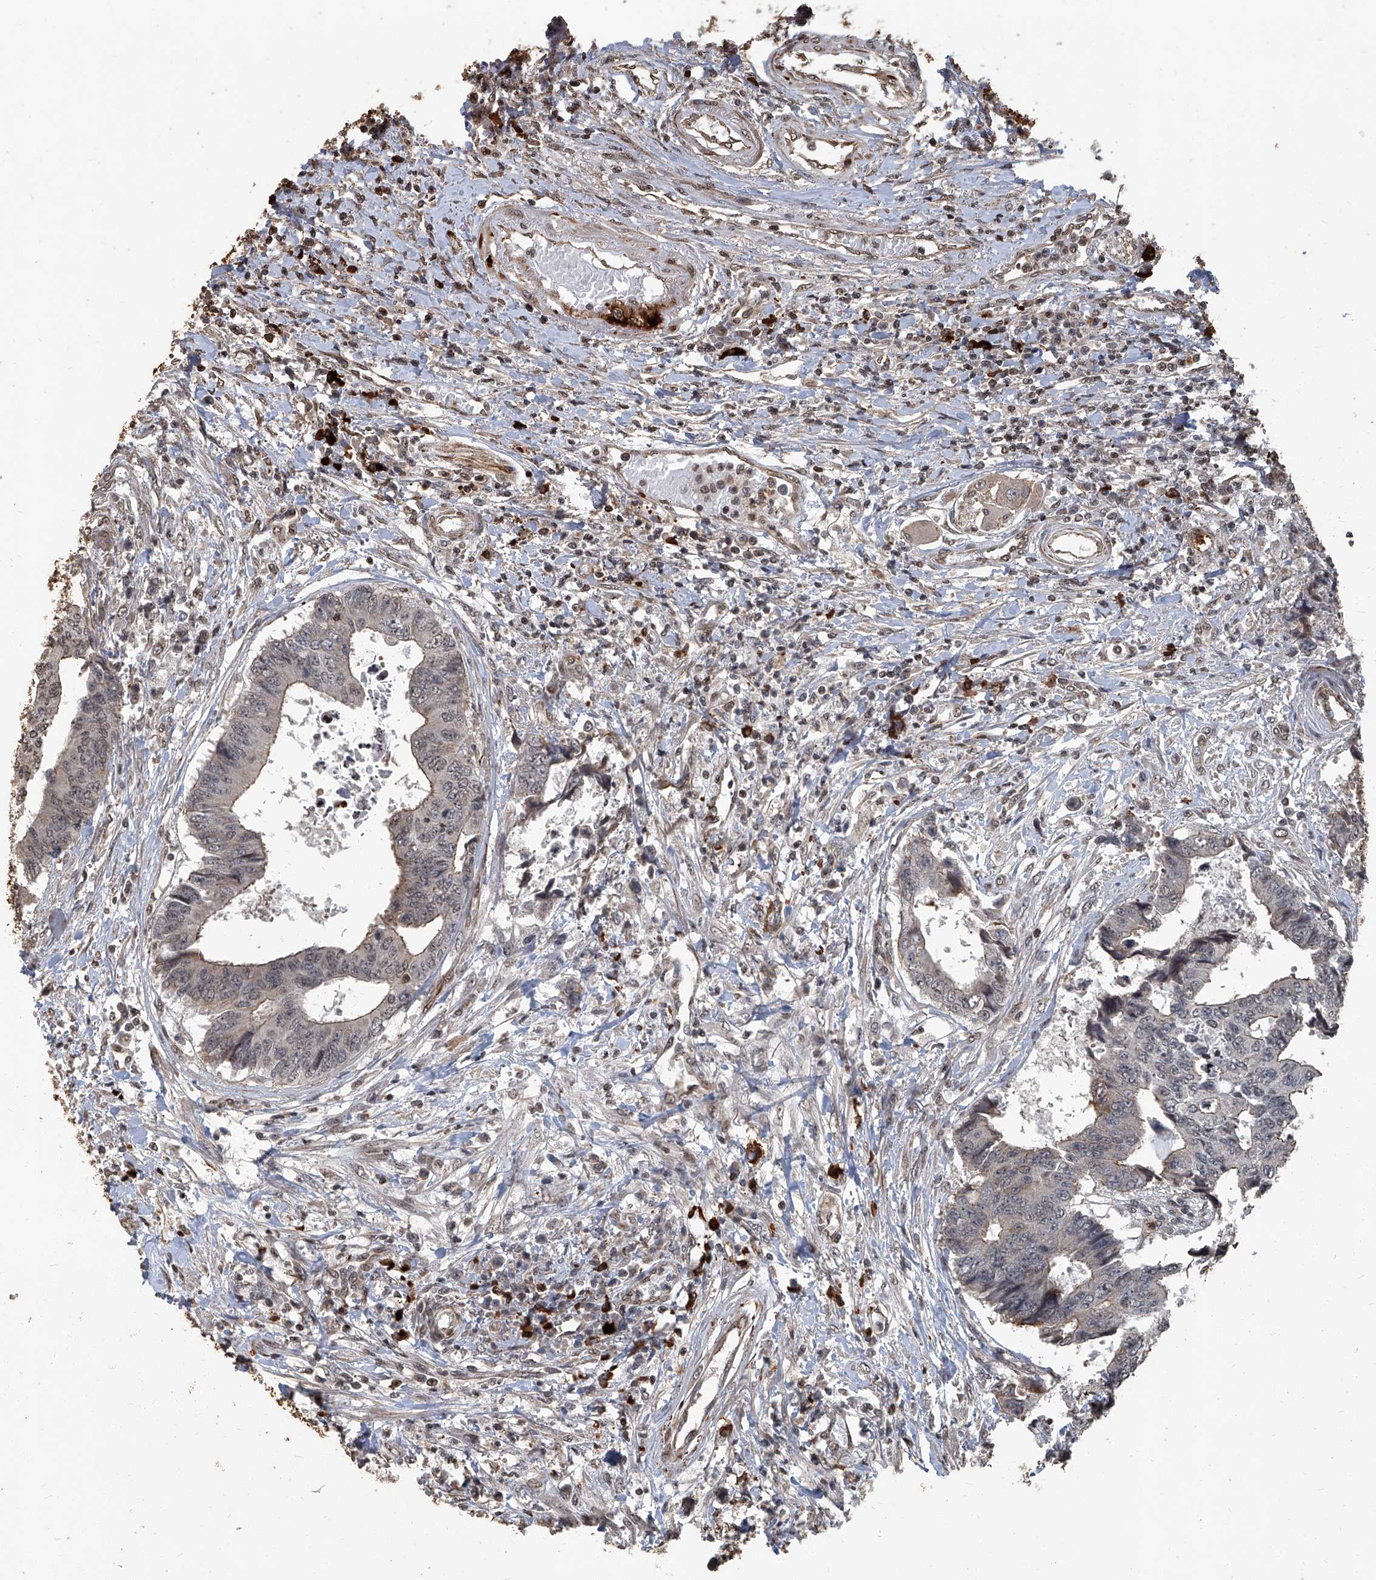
{"staining": {"intensity": "moderate", "quantity": "<25%", "location": "cytoplasmic/membranous"}, "tissue": "colorectal cancer", "cell_type": "Tumor cells", "image_type": "cancer", "snomed": [{"axis": "morphology", "description": "Adenocarcinoma, NOS"}, {"axis": "topography", "description": "Rectum"}], "caption": "About <25% of tumor cells in human colorectal cancer (adenocarcinoma) reveal moderate cytoplasmic/membranous protein expression as visualized by brown immunohistochemical staining.", "gene": "GPR132", "patient": {"sex": "male", "age": 84}}